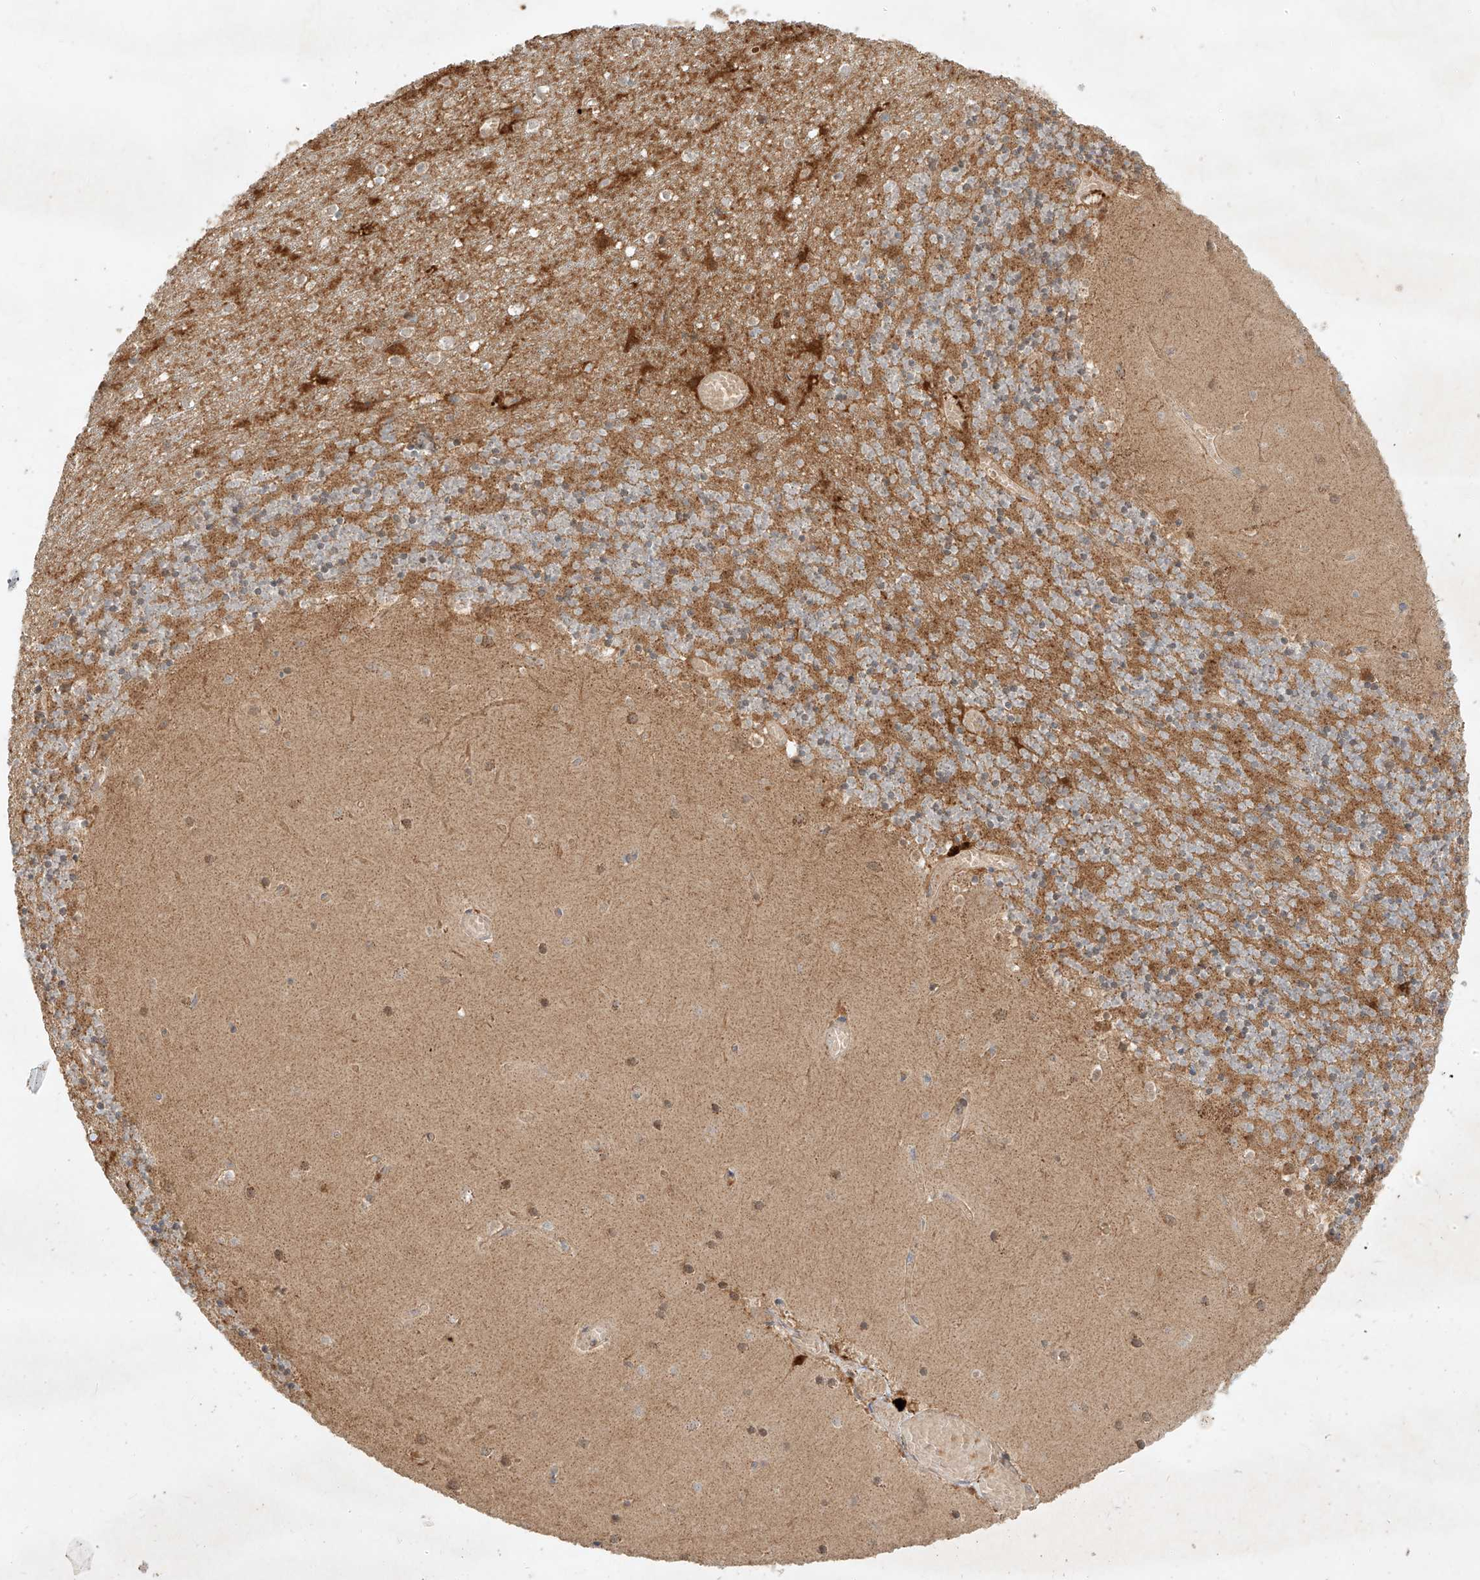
{"staining": {"intensity": "moderate", "quantity": "25%-75%", "location": "cytoplasmic/membranous"}, "tissue": "cerebellum", "cell_type": "Cells in granular layer", "image_type": "normal", "snomed": [{"axis": "morphology", "description": "Normal tissue, NOS"}, {"axis": "topography", "description": "Cerebellum"}], "caption": "High-power microscopy captured an immunohistochemistry image of unremarkable cerebellum, revealing moderate cytoplasmic/membranous expression in about 25%-75% of cells in granular layer.", "gene": "KPNA7", "patient": {"sex": "female", "age": 28}}